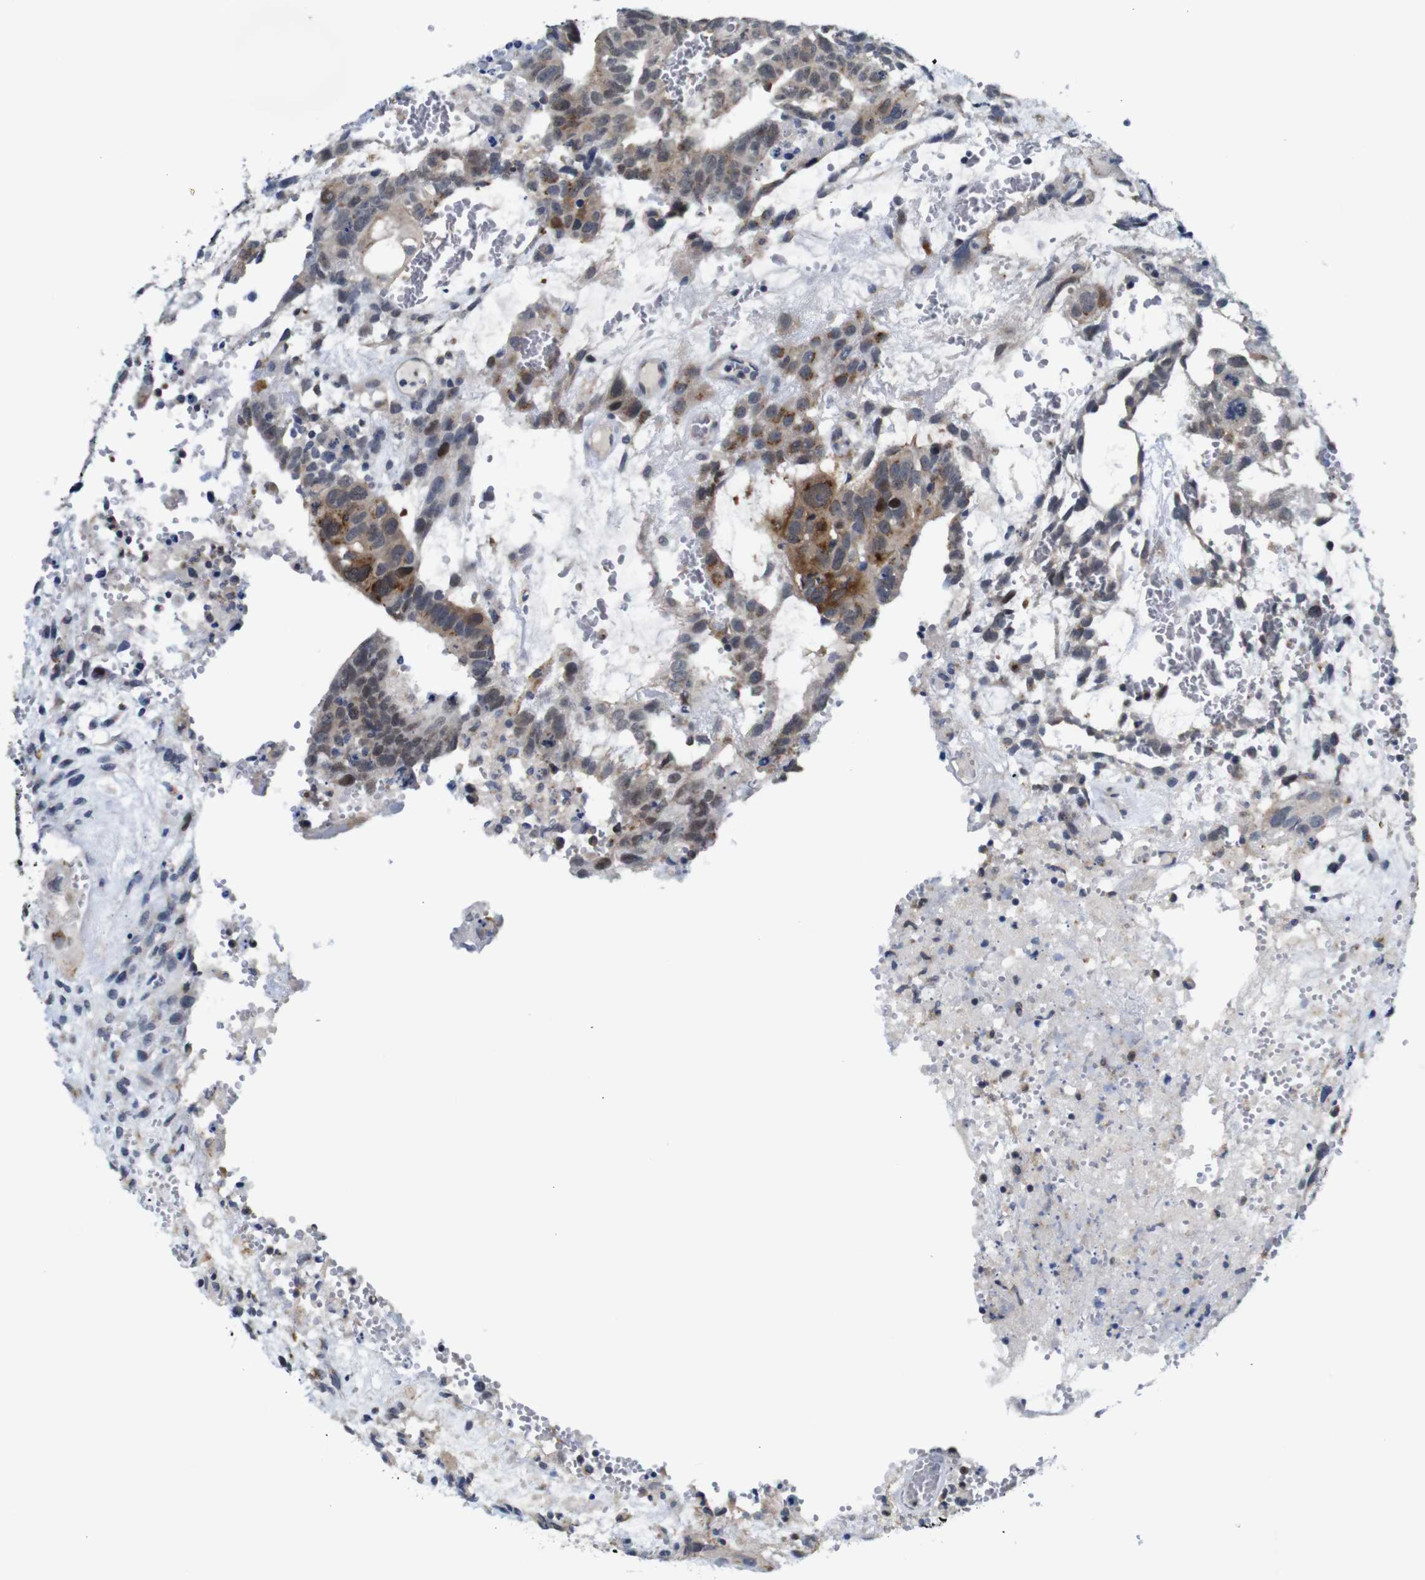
{"staining": {"intensity": "weak", "quantity": ">75%", "location": "cytoplasmic/membranous,nuclear"}, "tissue": "testis cancer", "cell_type": "Tumor cells", "image_type": "cancer", "snomed": [{"axis": "morphology", "description": "Seminoma, NOS"}, {"axis": "morphology", "description": "Carcinoma, Embryonal, NOS"}, {"axis": "topography", "description": "Testis"}], "caption": "Testis cancer (embryonal carcinoma) stained with DAB (3,3'-diaminobenzidine) immunohistochemistry displays low levels of weak cytoplasmic/membranous and nuclear staining in approximately >75% of tumor cells. (IHC, brightfield microscopy, high magnification).", "gene": "FURIN", "patient": {"sex": "male", "age": 52}}